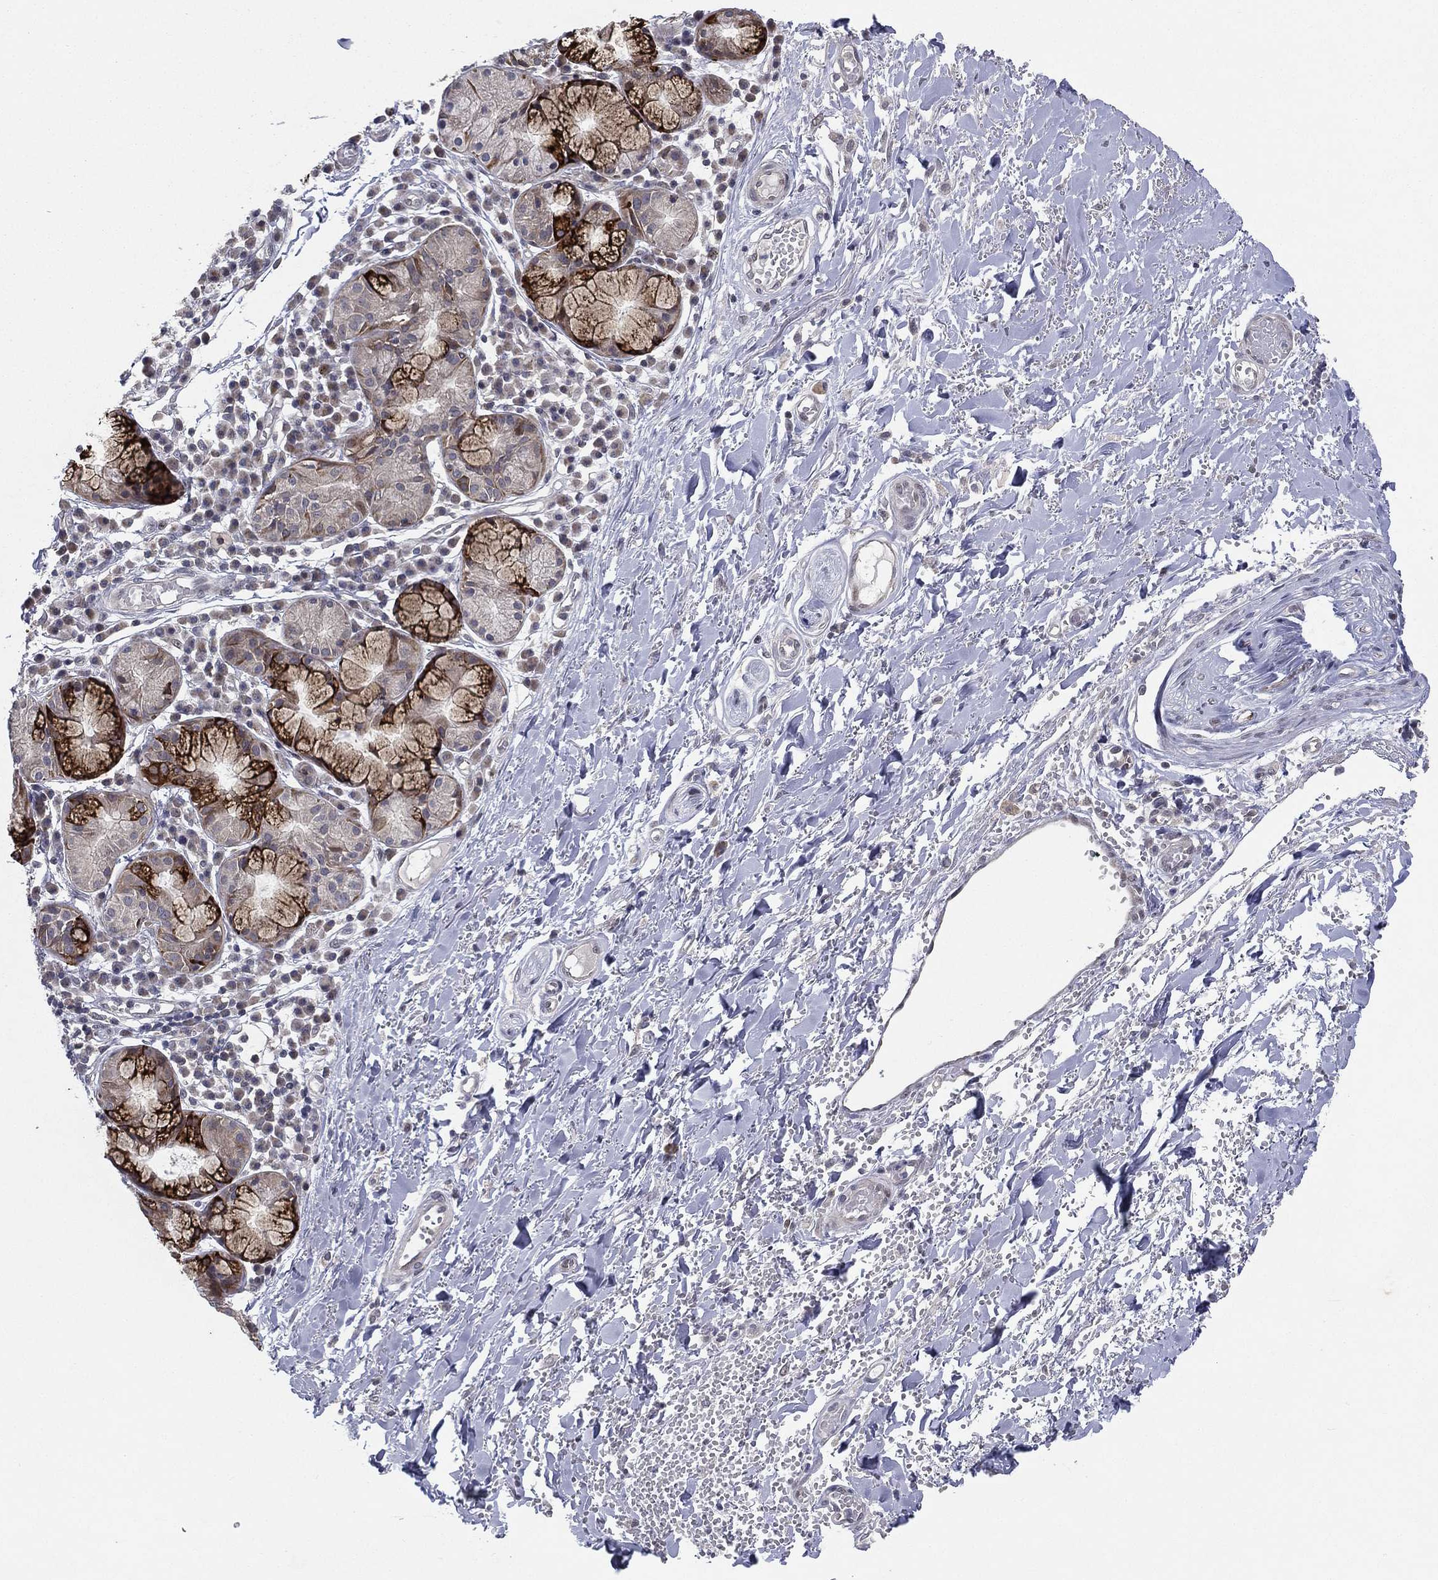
{"staining": {"intensity": "negative", "quantity": "none", "location": "none"}, "tissue": "adipose tissue", "cell_type": "Adipocytes", "image_type": "normal", "snomed": [{"axis": "morphology", "description": "Normal tissue, NOS"}, {"axis": "topography", "description": "Cartilage tissue"}], "caption": "High power microscopy histopathology image of an immunohistochemistry (IHC) micrograph of benign adipose tissue, revealing no significant staining in adipocytes.", "gene": "KAT14", "patient": {"sex": "male", "age": 81}}